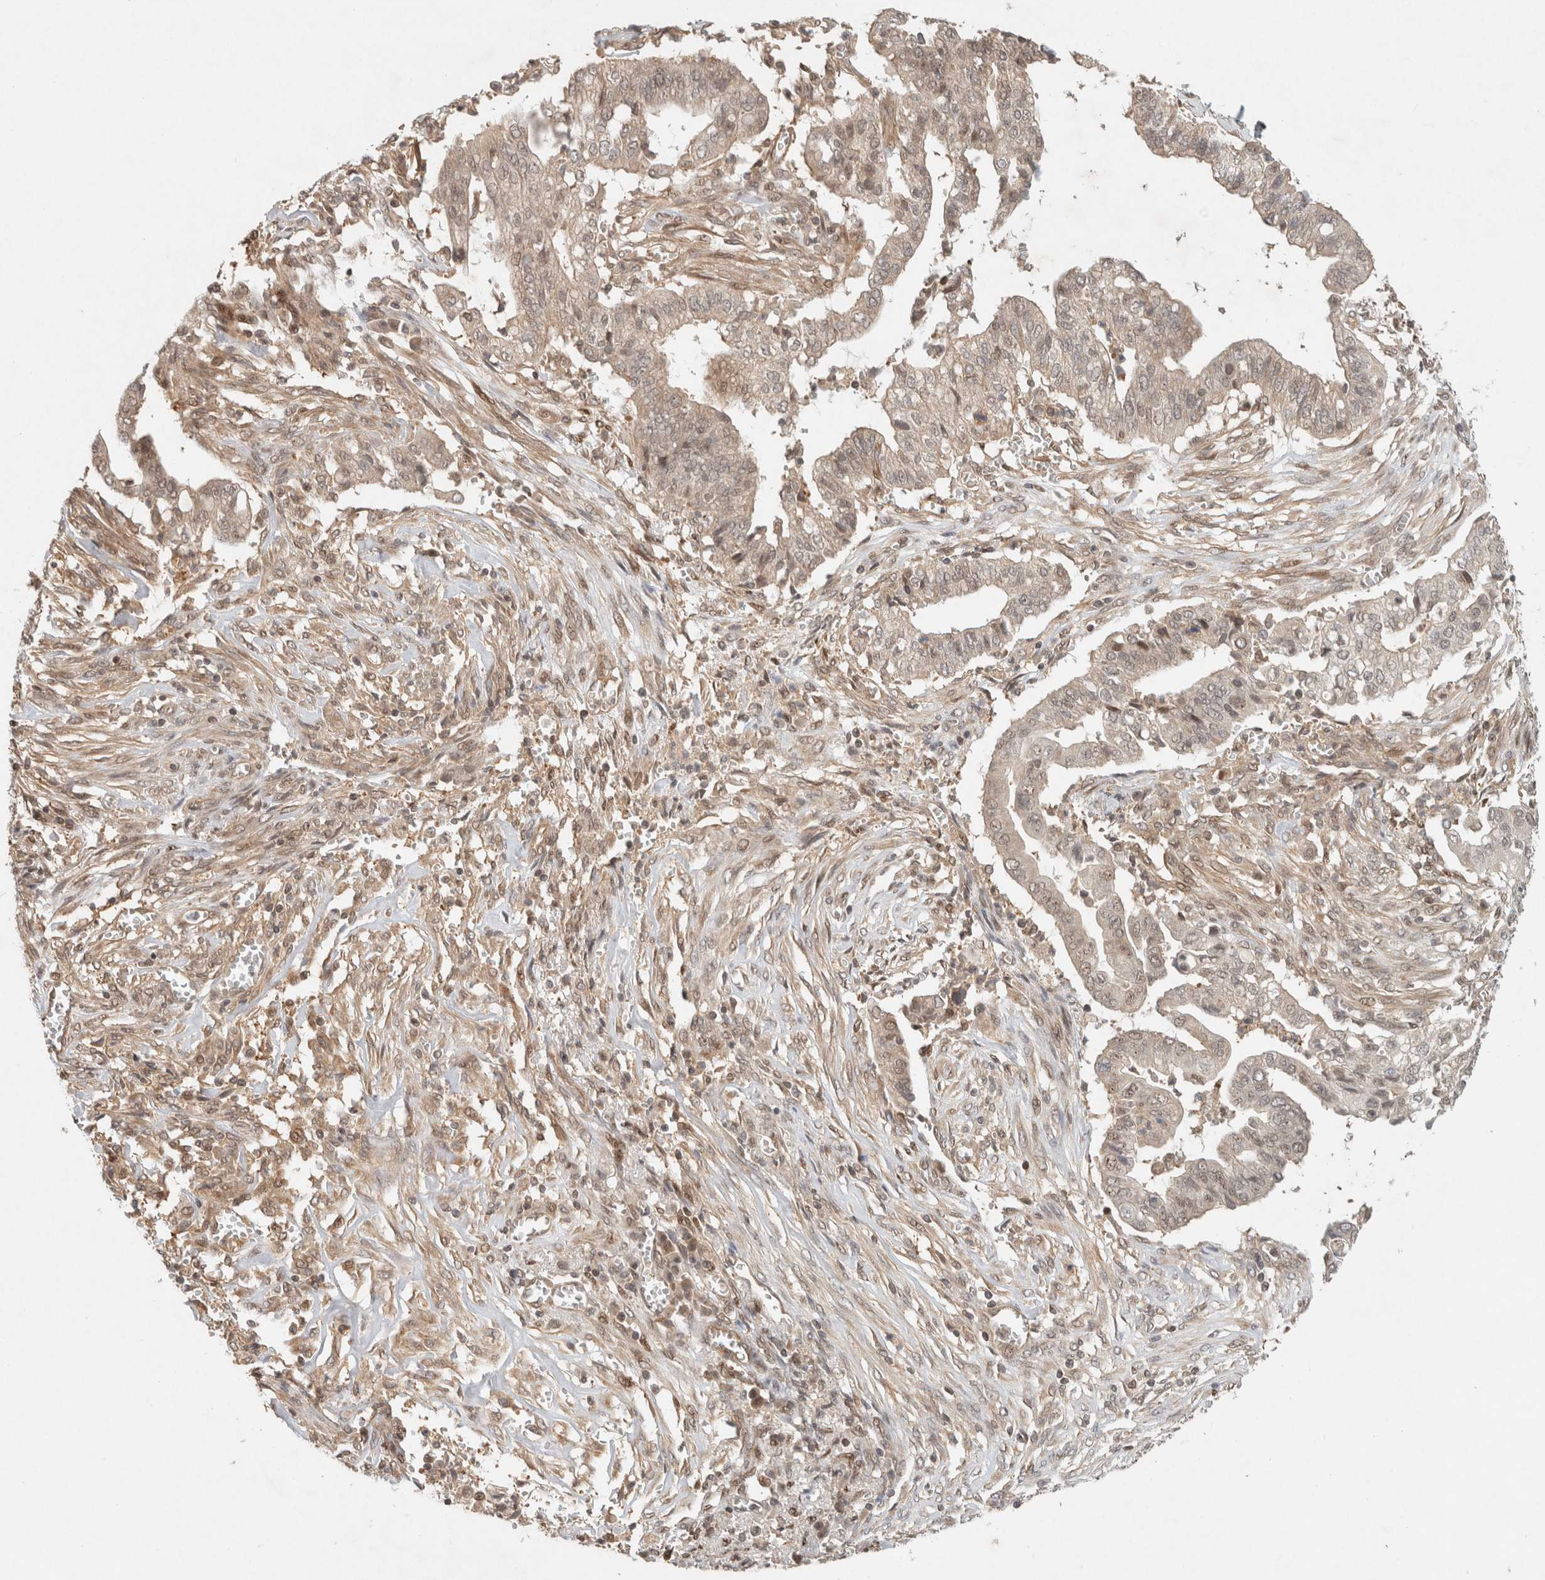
{"staining": {"intensity": "weak", "quantity": ">75%", "location": "cytoplasmic/membranous,nuclear"}, "tissue": "cervical cancer", "cell_type": "Tumor cells", "image_type": "cancer", "snomed": [{"axis": "morphology", "description": "Adenocarcinoma, NOS"}, {"axis": "topography", "description": "Cervix"}], "caption": "Human cervical cancer (adenocarcinoma) stained for a protein (brown) exhibits weak cytoplasmic/membranous and nuclear positive staining in about >75% of tumor cells.", "gene": "CAAP1", "patient": {"sex": "female", "age": 44}}